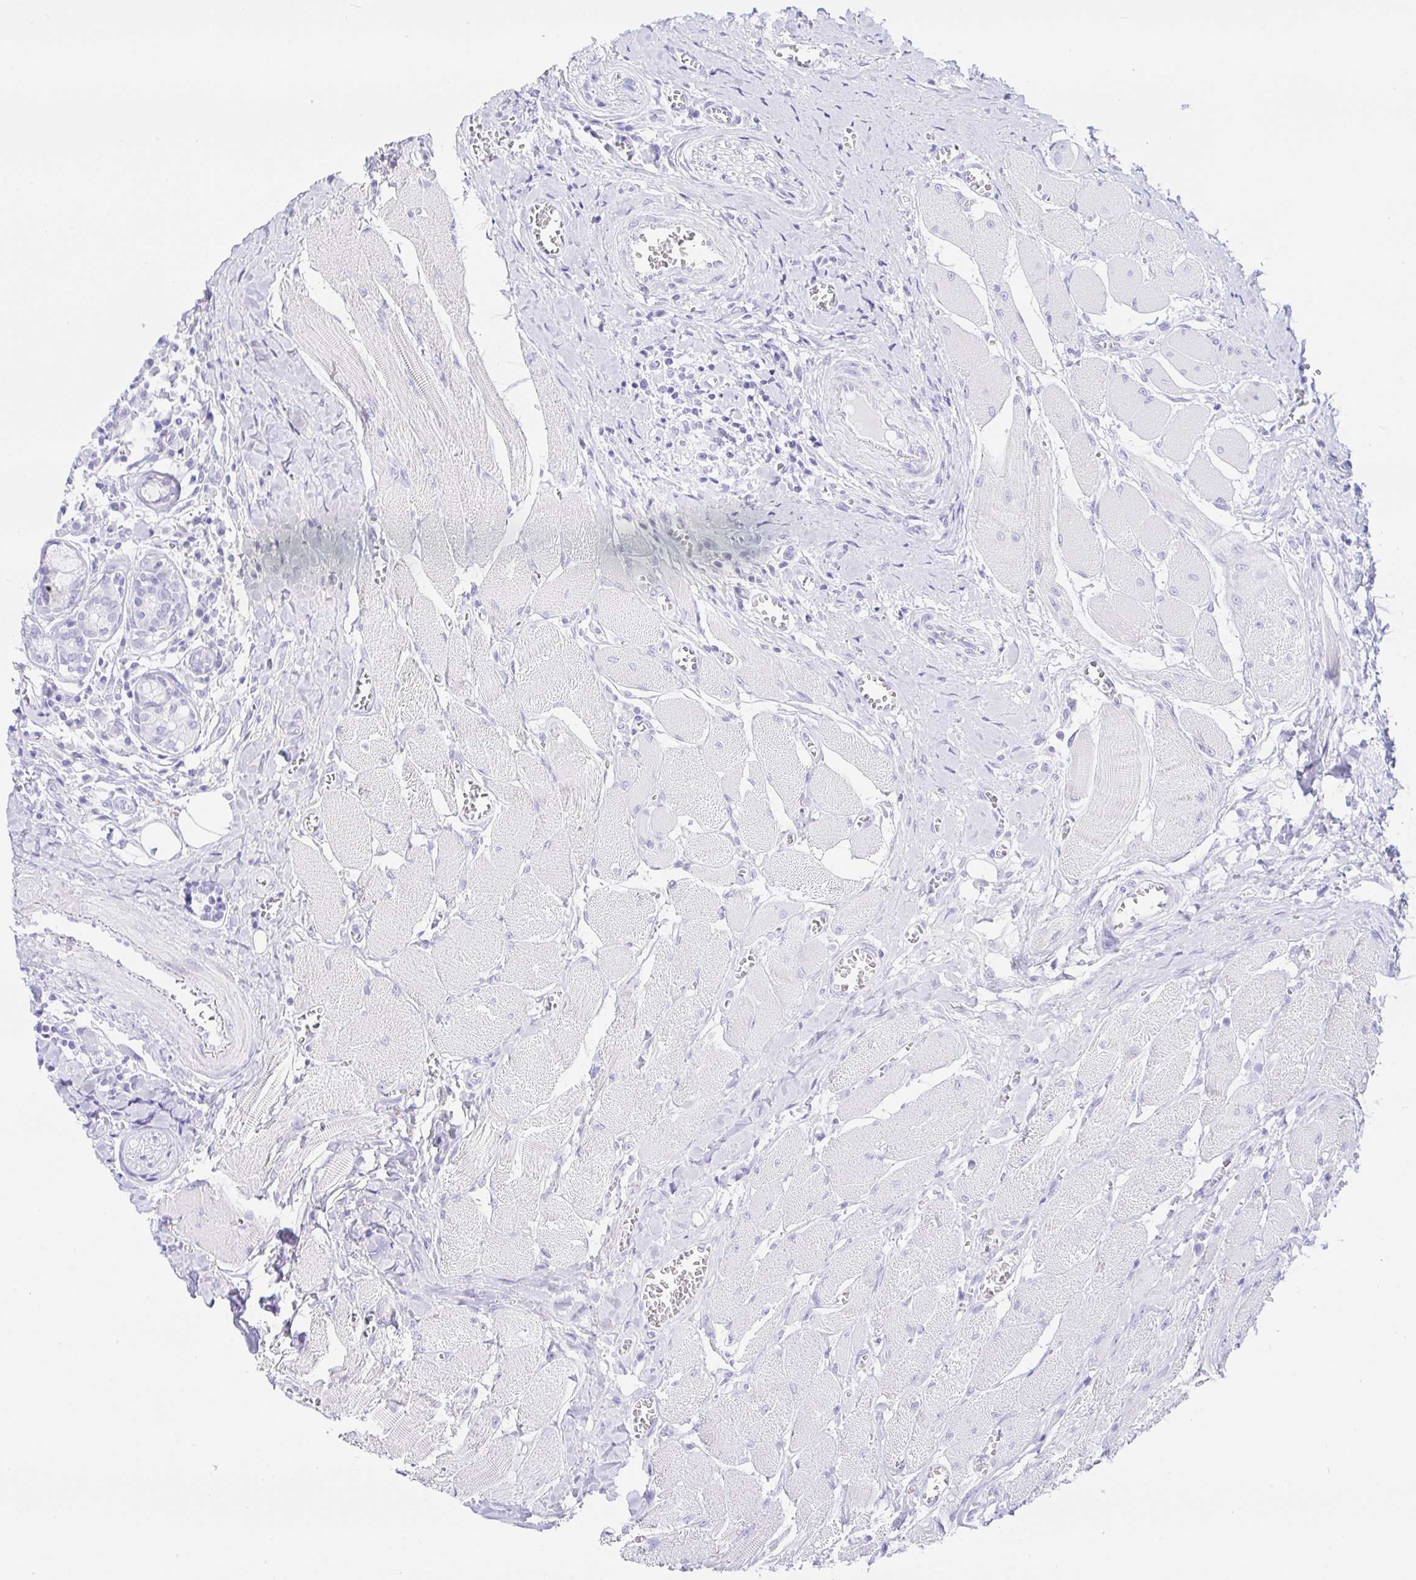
{"staining": {"intensity": "negative", "quantity": "none", "location": "none"}, "tissue": "head and neck cancer", "cell_type": "Tumor cells", "image_type": "cancer", "snomed": [{"axis": "morphology", "description": "Squamous cell carcinoma, NOS"}, {"axis": "topography", "description": "Oral tissue"}, {"axis": "topography", "description": "Head-Neck"}], "caption": "Histopathology image shows no significant protein positivity in tumor cells of head and neck squamous cell carcinoma.", "gene": "PAX8", "patient": {"sex": "male", "age": 49}}